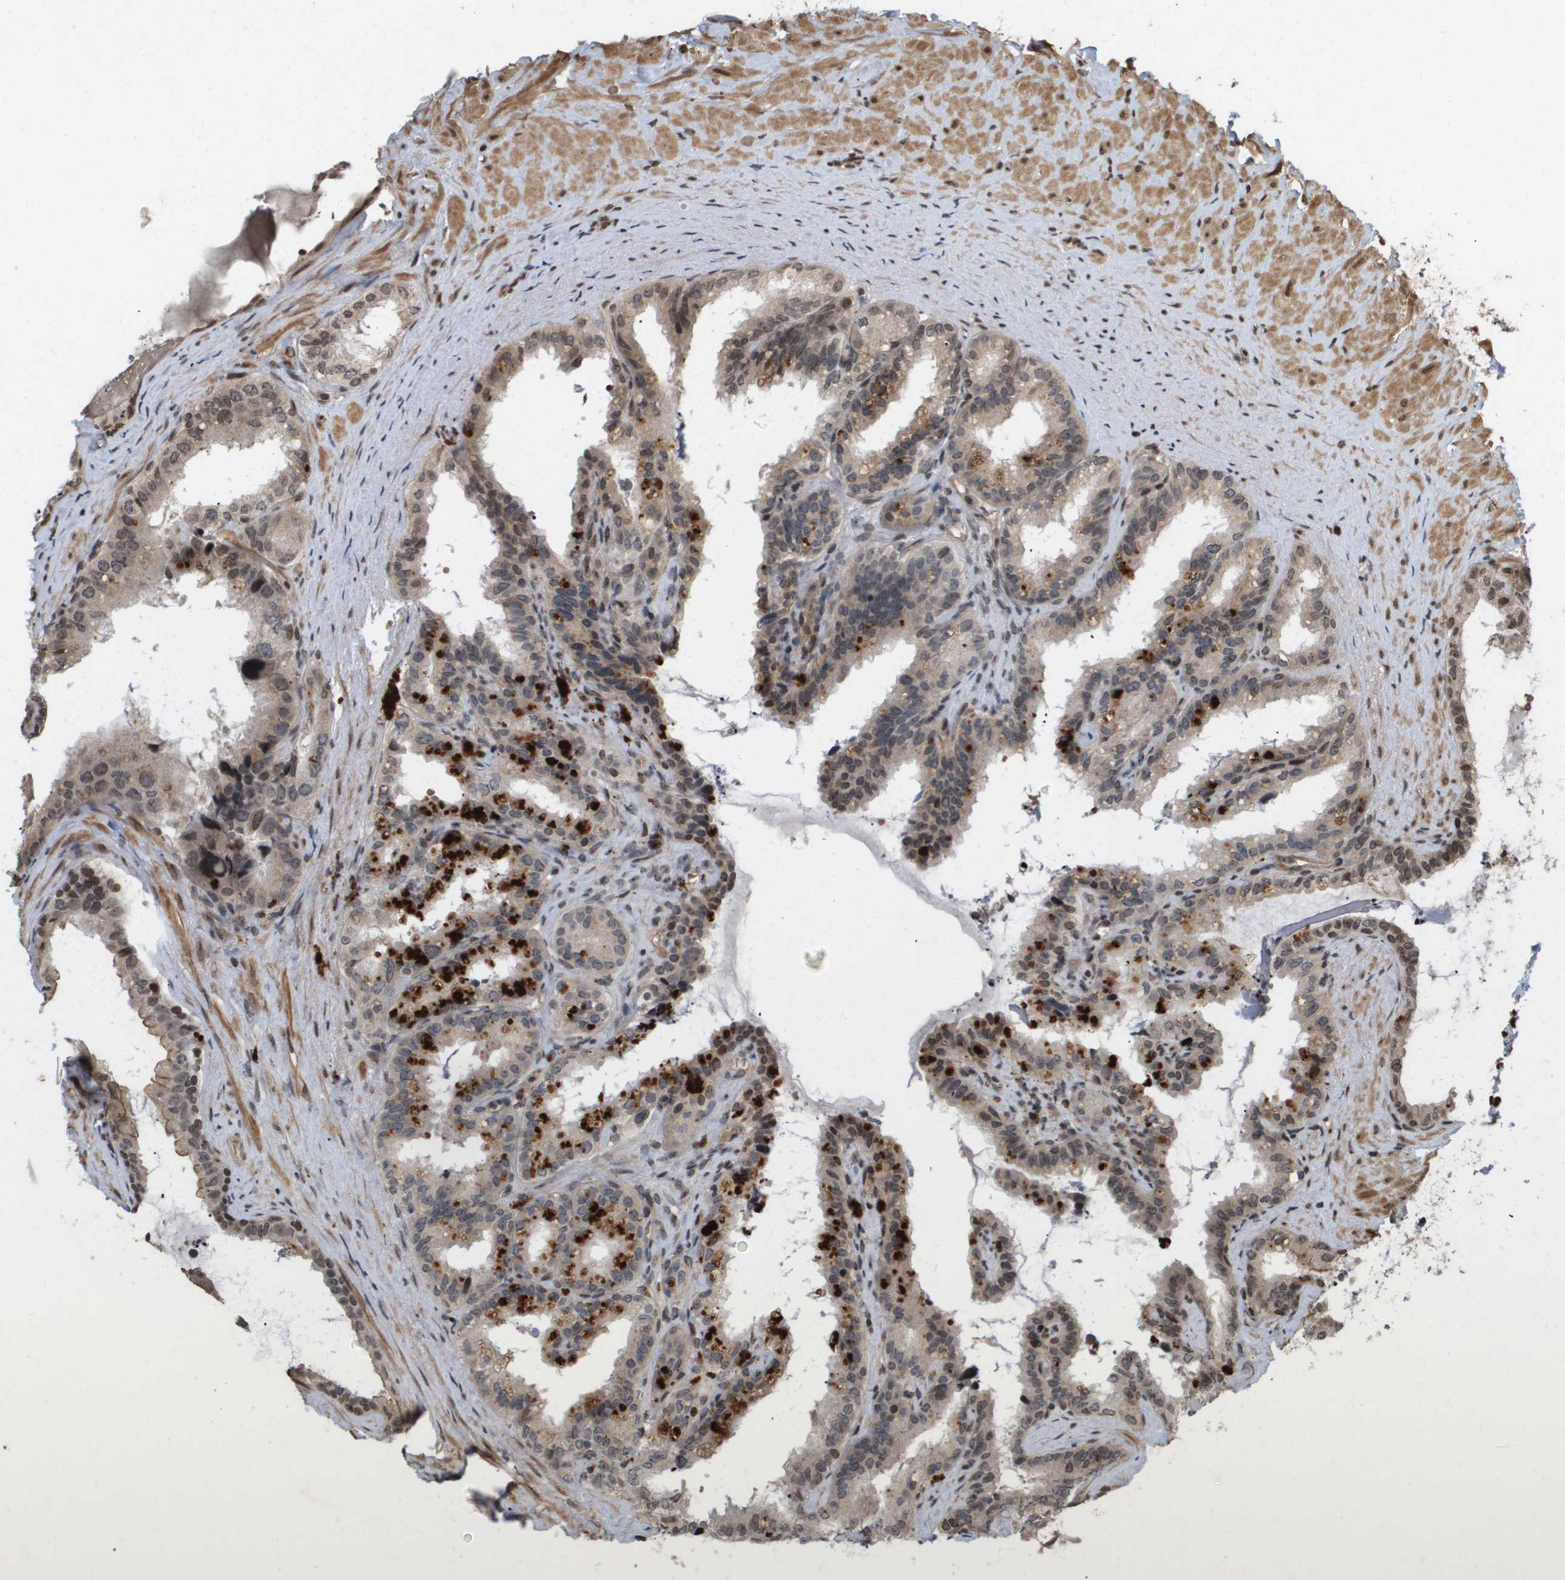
{"staining": {"intensity": "moderate", "quantity": "25%-75%", "location": "cytoplasmic/membranous"}, "tissue": "seminal vesicle", "cell_type": "Glandular cells", "image_type": "normal", "snomed": [{"axis": "morphology", "description": "Normal tissue, NOS"}, {"axis": "topography", "description": "Seminal veicle"}], "caption": "Immunohistochemistry (IHC) of benign human seminal vesicle shows medium levels of moderate cytoplasmic/membranous expression in about 25%-75% of glandular cells.", "gene": "HSPA6", "patient": {"sex": "male", "age": 64}}